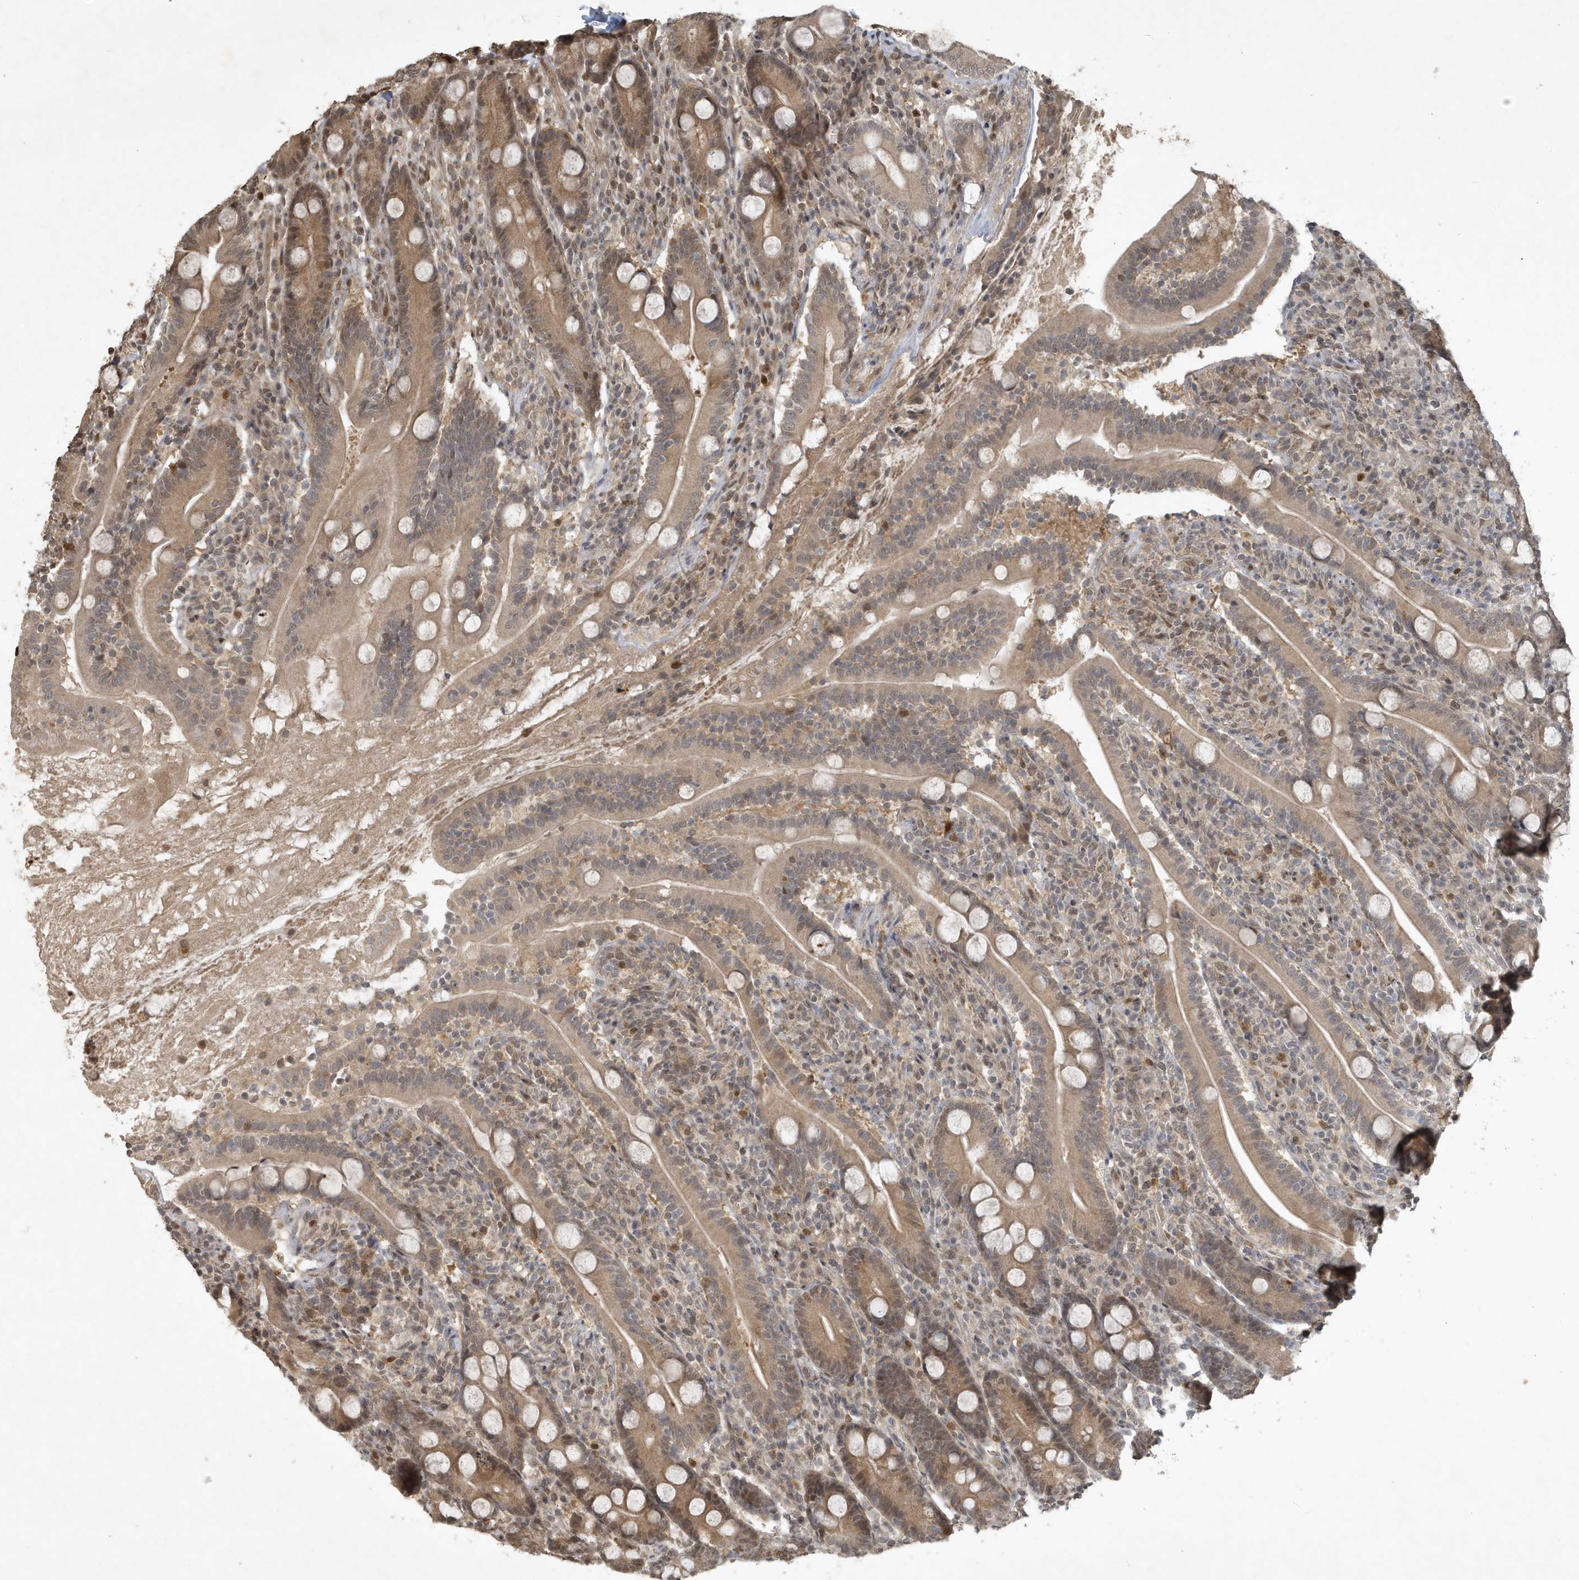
{"staining": {"intensity": "moderate", "quantity": "25%-75%", "location": "cytoplasmic/membranous,nuclear"}, "tissue": "duodenum", "cell_type": "Glandular cells", "image_type": "normal", "snomed": [{"axis": "morphology", "description": "Normal tissue, NOS"}, {"axis": "topography", "description": "Duodenum"}], "caption": "Immunohistochemical staining of benign duodenum demonstrates 25%-75% levels of moderate cytoplasmic/membranous,nuclear protein staining in about 25%-75% of glandular cells.", "gene": "HSPA1A", "patient": {"sex": "male", "age": 35}}